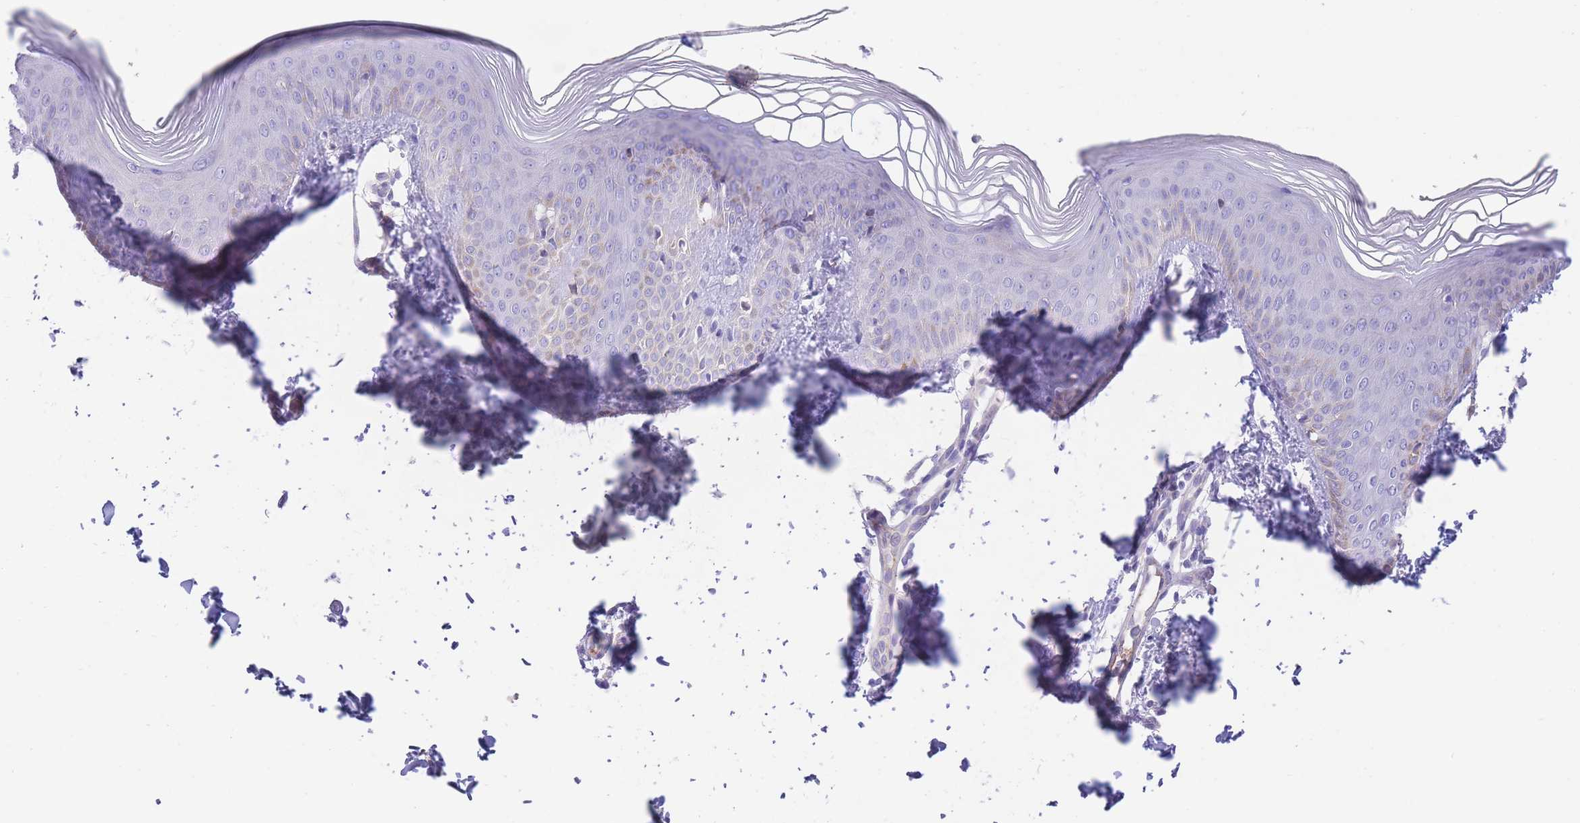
{"staining": {"intensity": "negative", "quantity": "none", "location": "none"}, "tissue": "skin", "cell_type": "Epidermal cells", "image_type": "normal", "snomed": [{"axis": "morphology", "description": "Normal tissue, NOS"}, {"axis": "morphology", "description": "Inflammation, NOS"}, {"axis": "topography", "description": "Soft tissue"}, {"axis": "topography", "description": "Anal"}], "caption": "Epidermal cells are negative for brown protein staining in normal skin. (Immunohistochemistry, brightfield microscopy, high magnification).", "gene": "DET1", "patient": {"sex": "female", "age": 15}}